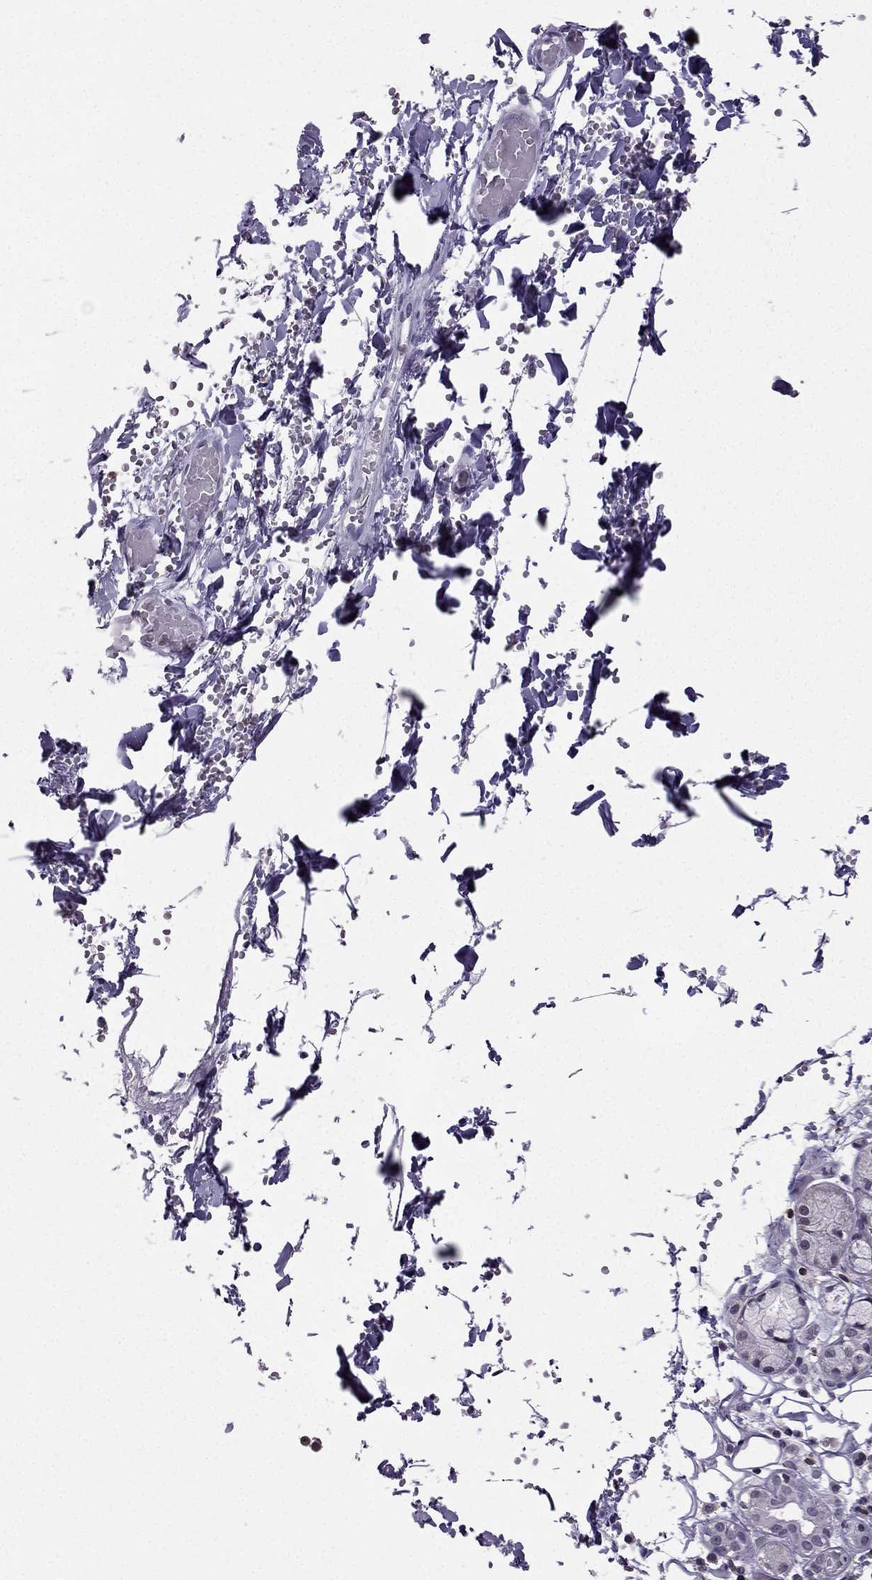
{"staining": {"intensity": "negative", "quantity": "none", "location": "none"}, "tissue": "salivary gland", "cell_type": "Glandular cells", "image_type": "normal", "snomed": [{"axis": "morphology", "description": "Normal tissue, NOS"}, {"axis": "topography", "description": "Salivary gland"}, {"axis": "topography", "description": "Peripheral nerve tissue"}], "caption": "Micrograph shows no protein expression in glandular cells of benign salivary gland.", "gene": "CCK", "patient": {"sex": "male", "age": 71}}